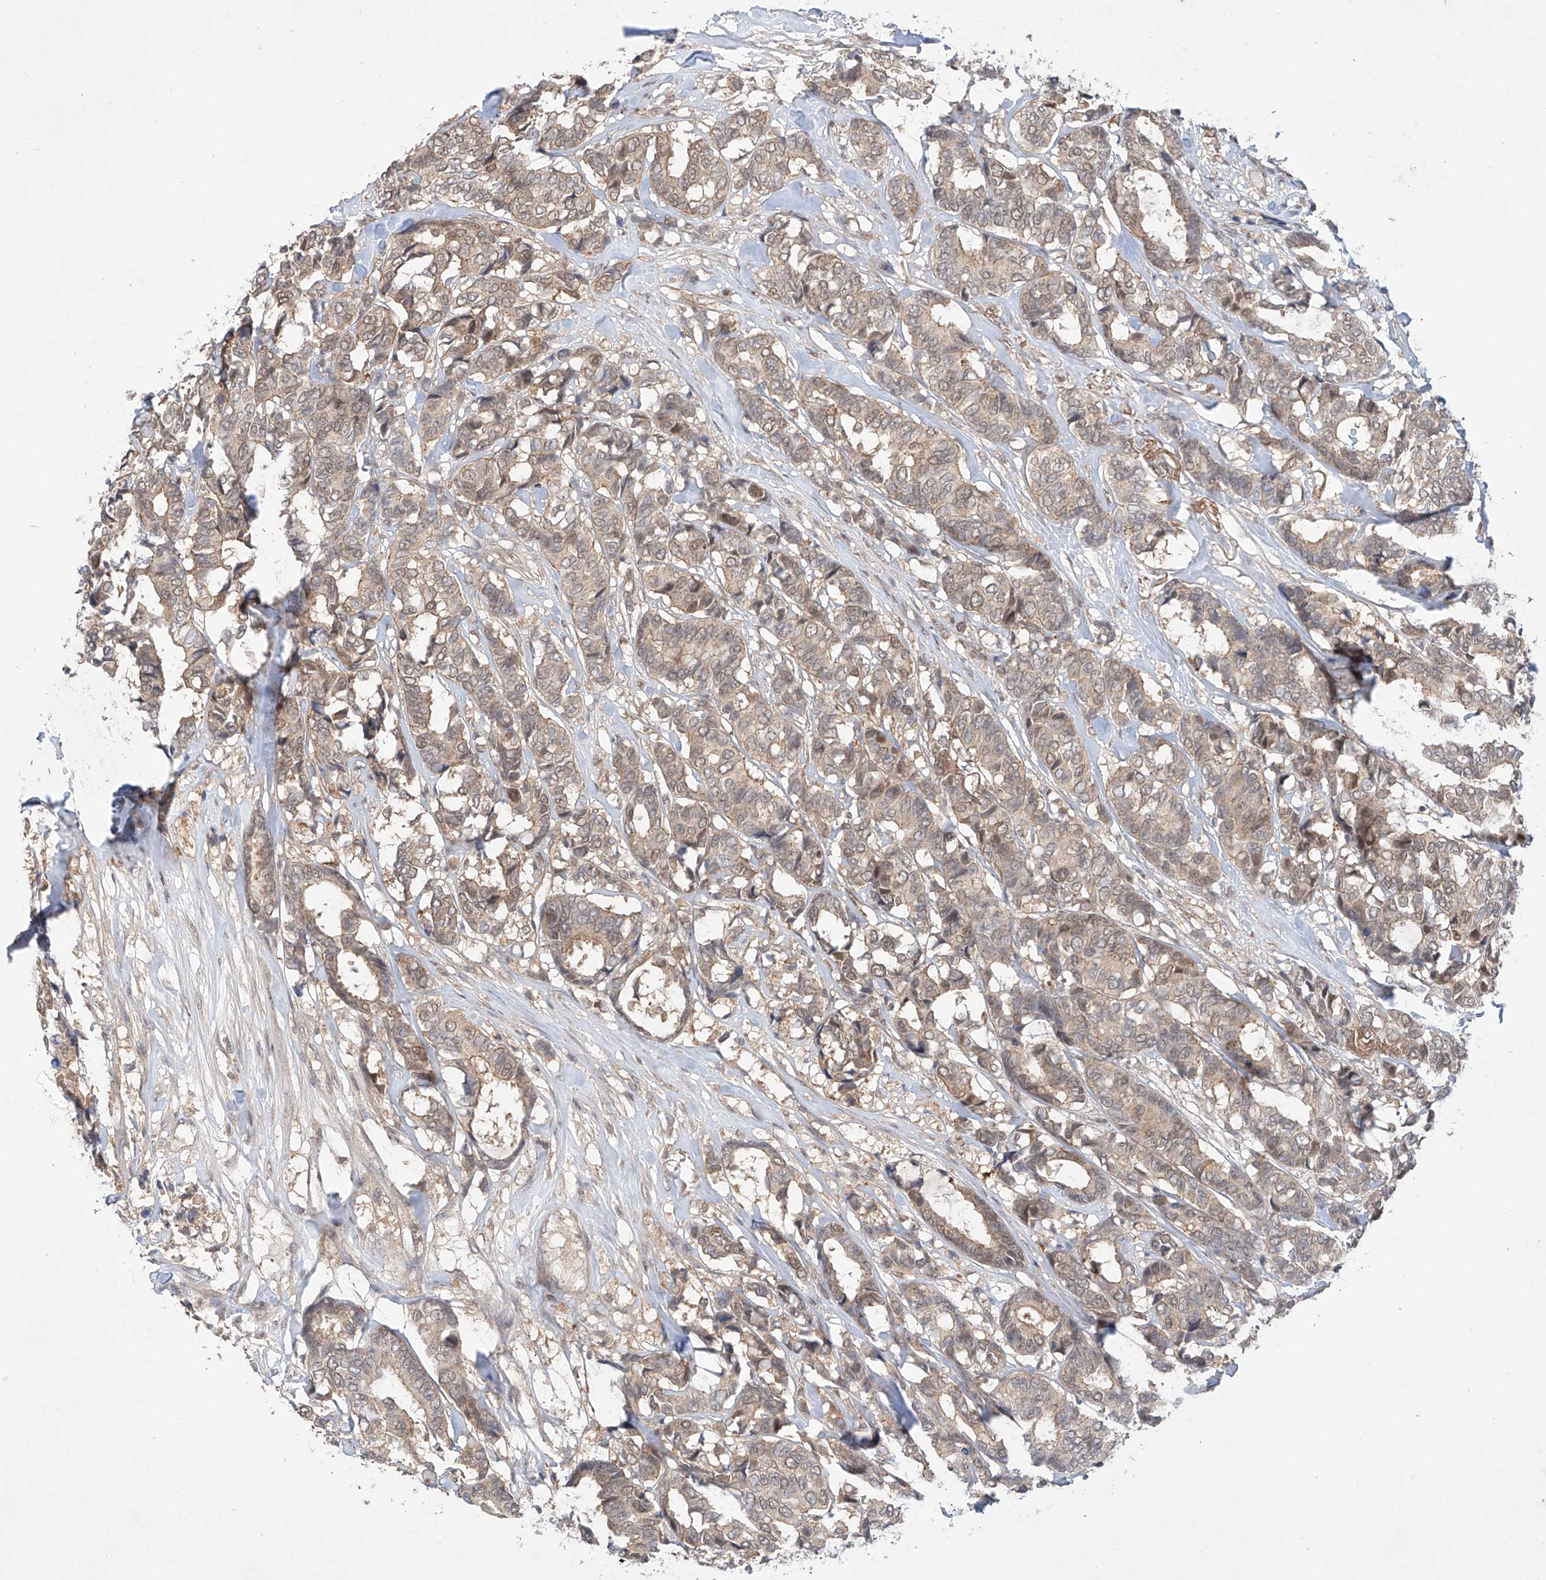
{"staining": {"intensity": "weak", "quantity": "<25%", "location": "cytoplasmic/membranous"}, "tissue": "breast cancer", "cell_type": "Tumor cells", "image_type": "cancer", "snomed": [{"axis": "morphology", "description": "Duct carcinoma"}, {"axis": "topography", "description": "Breast"}], "caption": "Immunohistochemistry (IHC) image of neoplastic tissue: human breast cancer stained with DAB (3,3'-diaminobenzidine) demonstrates no significant protein positivity in tumor cells.", "gene": "TSR2", "patient": {"sex": "female", "age": 87}}